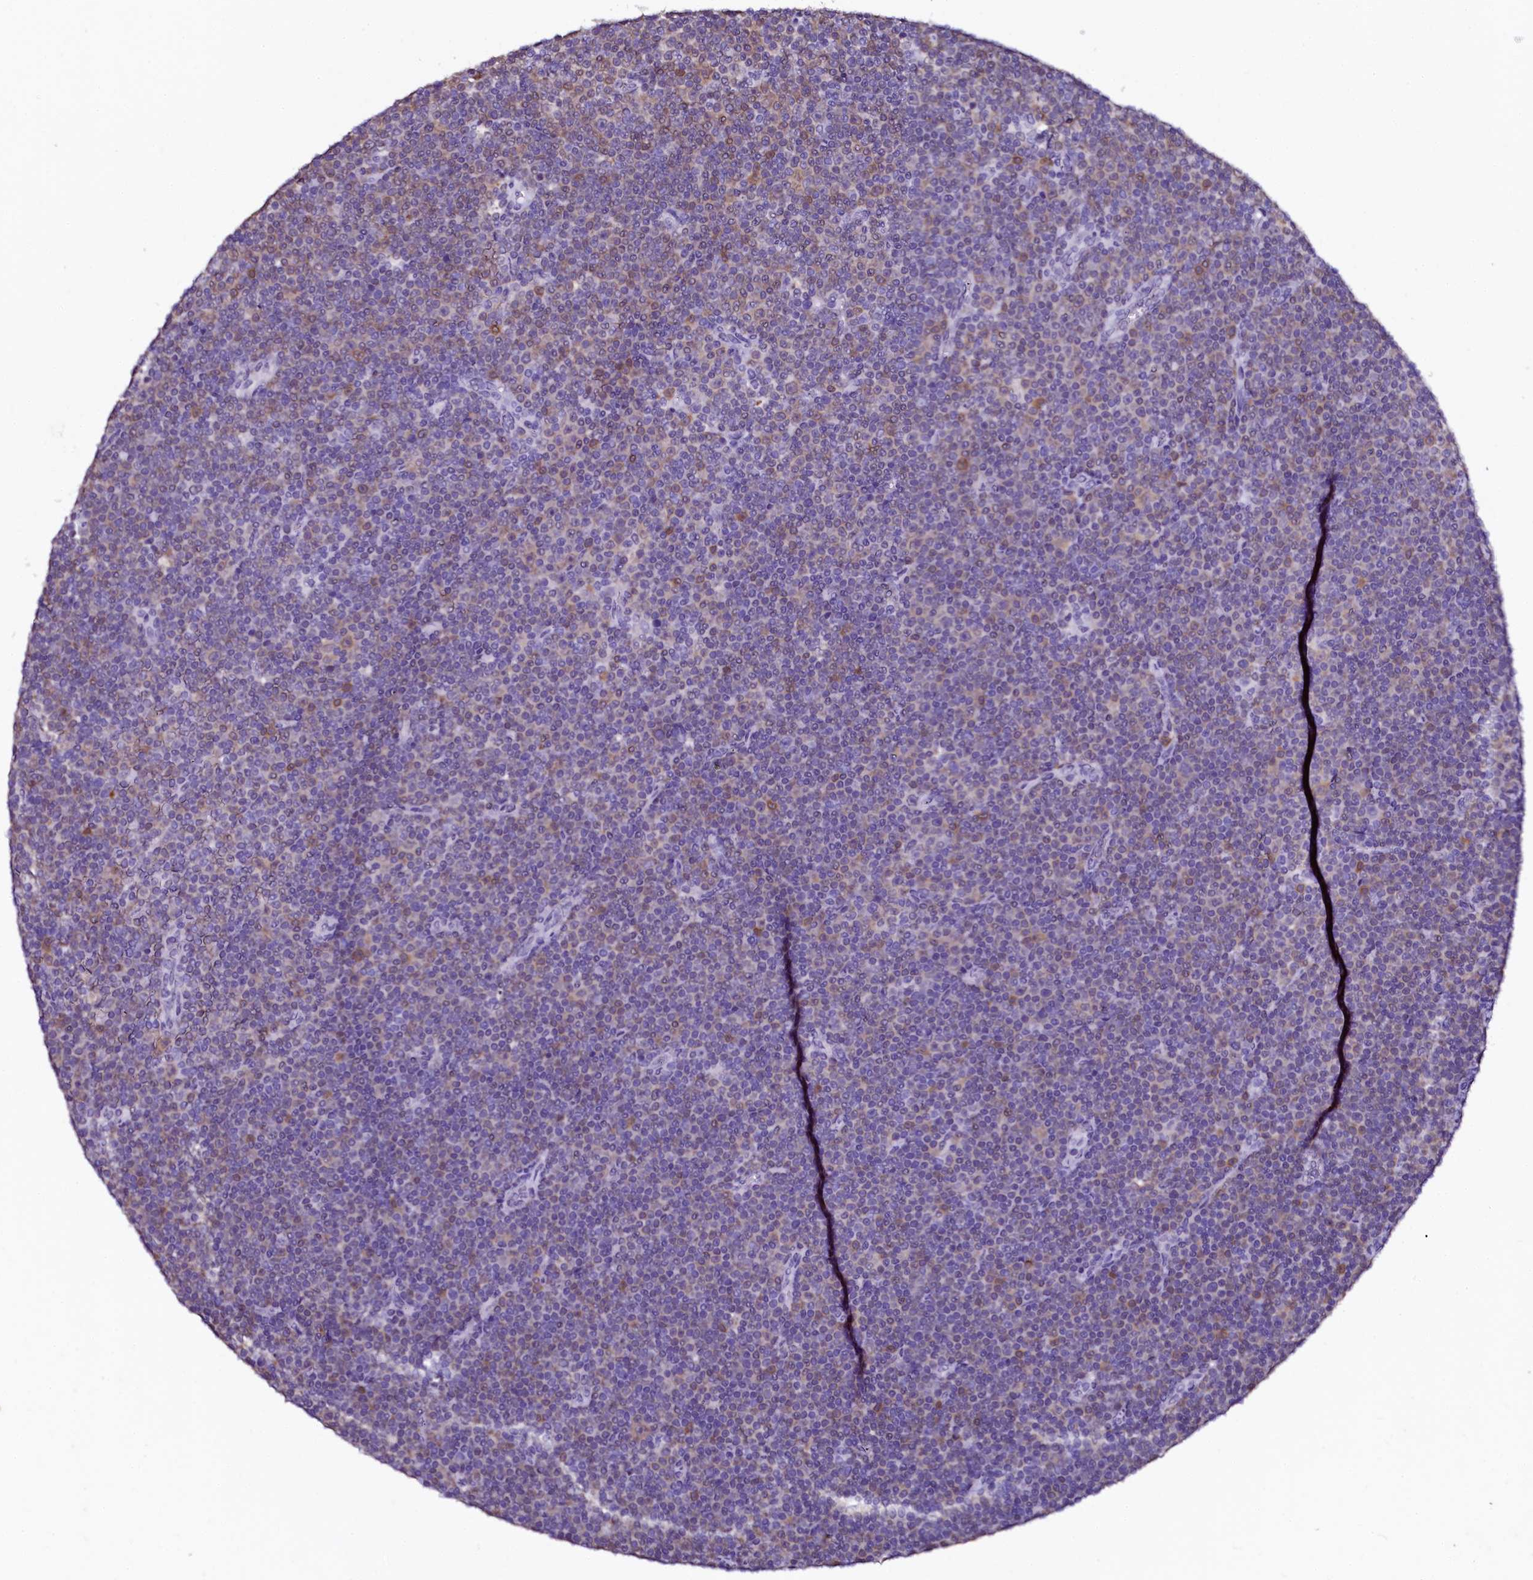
{"staining": {"intensity": "negative", "quantity": "none", "location": "none"}, "tissue": "lymphoma", "cell_type": "Tumor cells", "image_type": "cancer", "snomed": [{"axis": "morphology", "description": "Malignant lymphoma, non-Hodgkin's type, Low grade"}, {"axis": "topography", "description": "Lymph node"}], "caption": "Lymphoma was stained to show a protein in brown. There is no significant staining in tumor cells.", "gene": "SORD", "patient": {"sex": "female", "age": 67}}